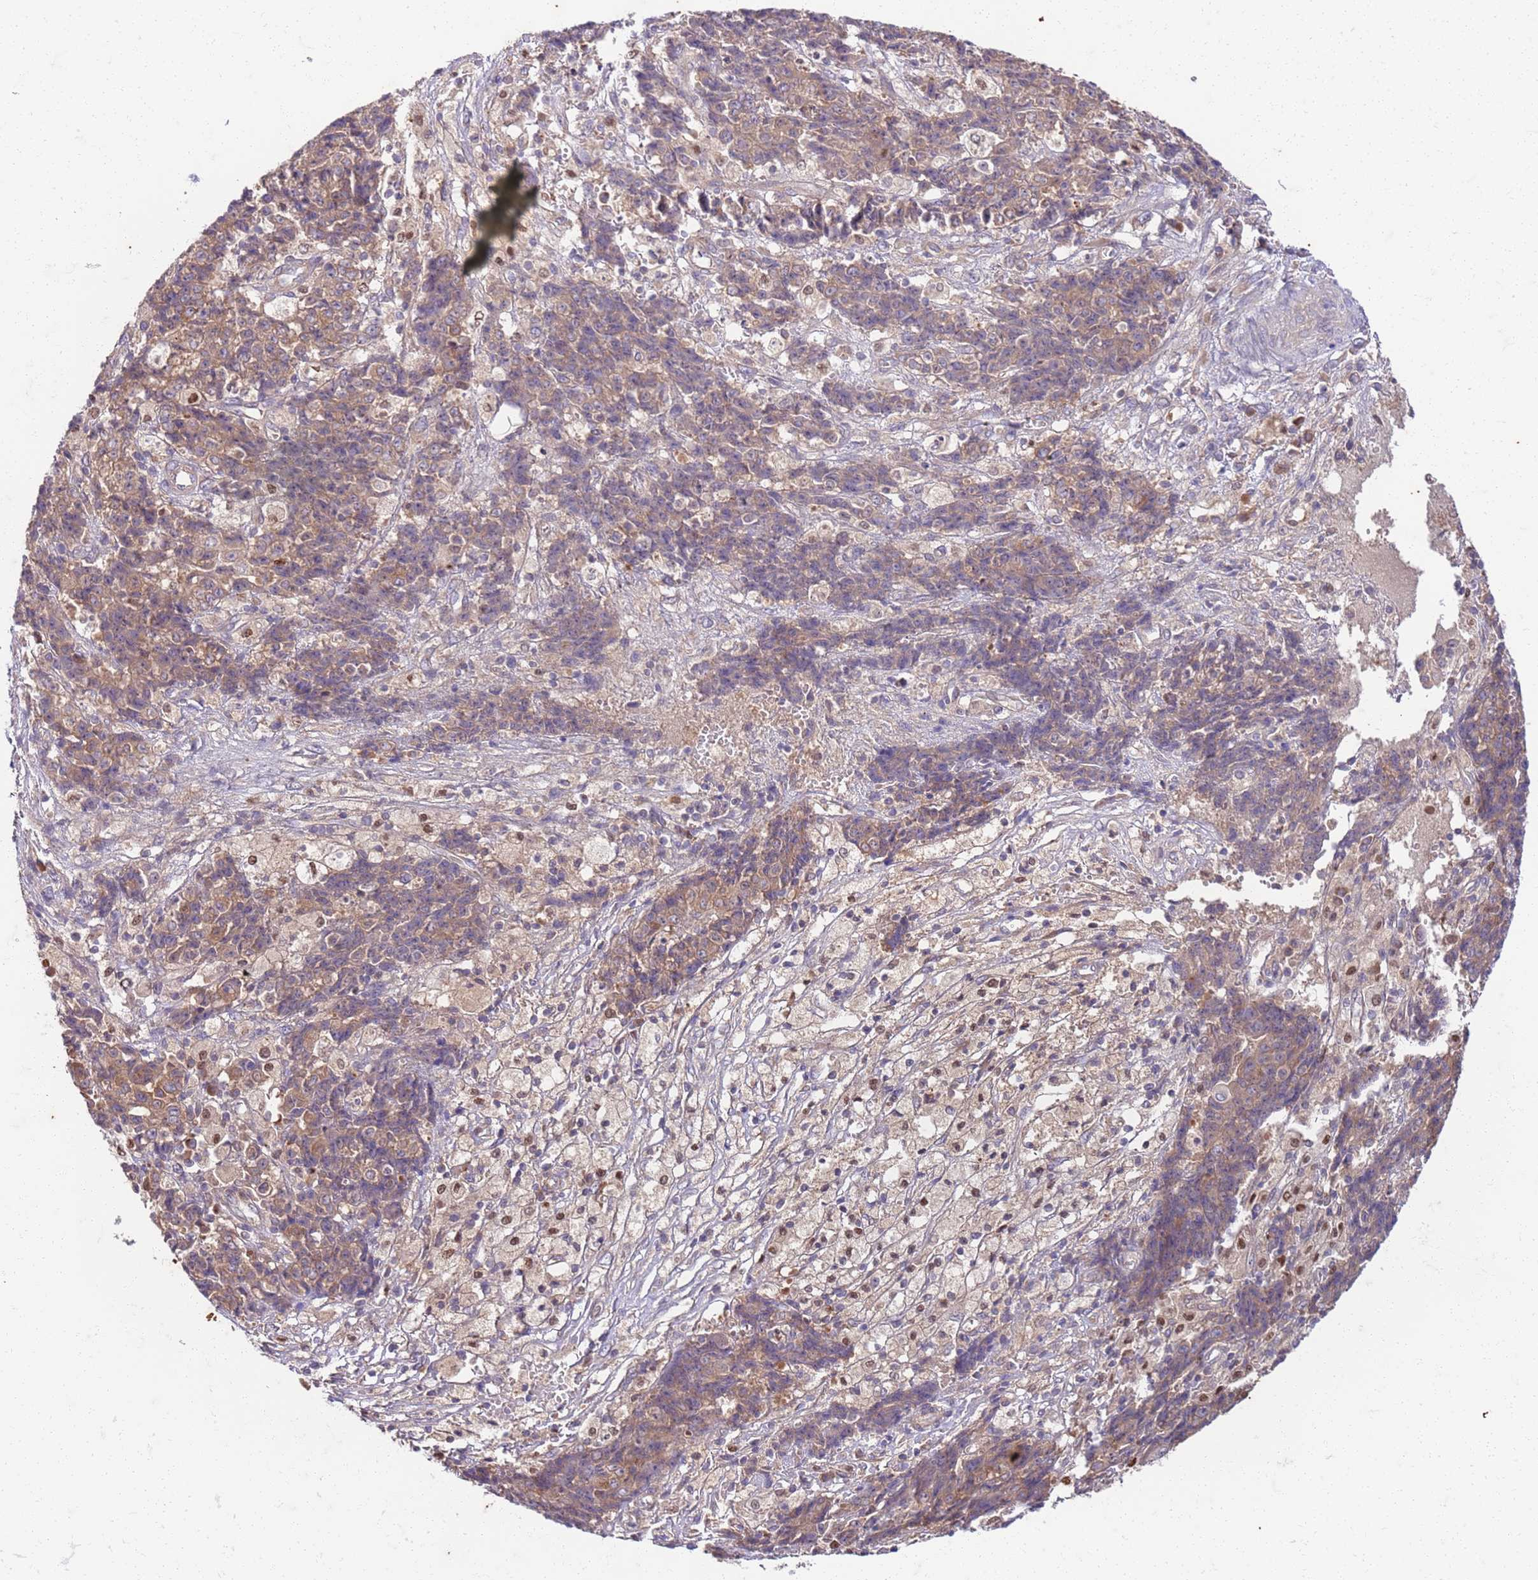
{"staining": {"intensity": "weak", "quantity": ">75%", "location": "cytoplasmic/membranous"}, "tissue": "ovarian cancer", "cell_type": "Tumor cells", "image_type": "cancer", "snomed": [{"axis": "morphology", "description": "Carcinoma, endometroid"}, {"axis": "topography", "description": "Ovary"}], "caption": "Human endometroid carcinoma (ovarian) stained for a protein (brown) reveals weak cytoplasmic/membranous positive staining in approximately >75% of tumor cells.", "gene": "OSBP", "patient": {"sex": "female", "age": 42}}